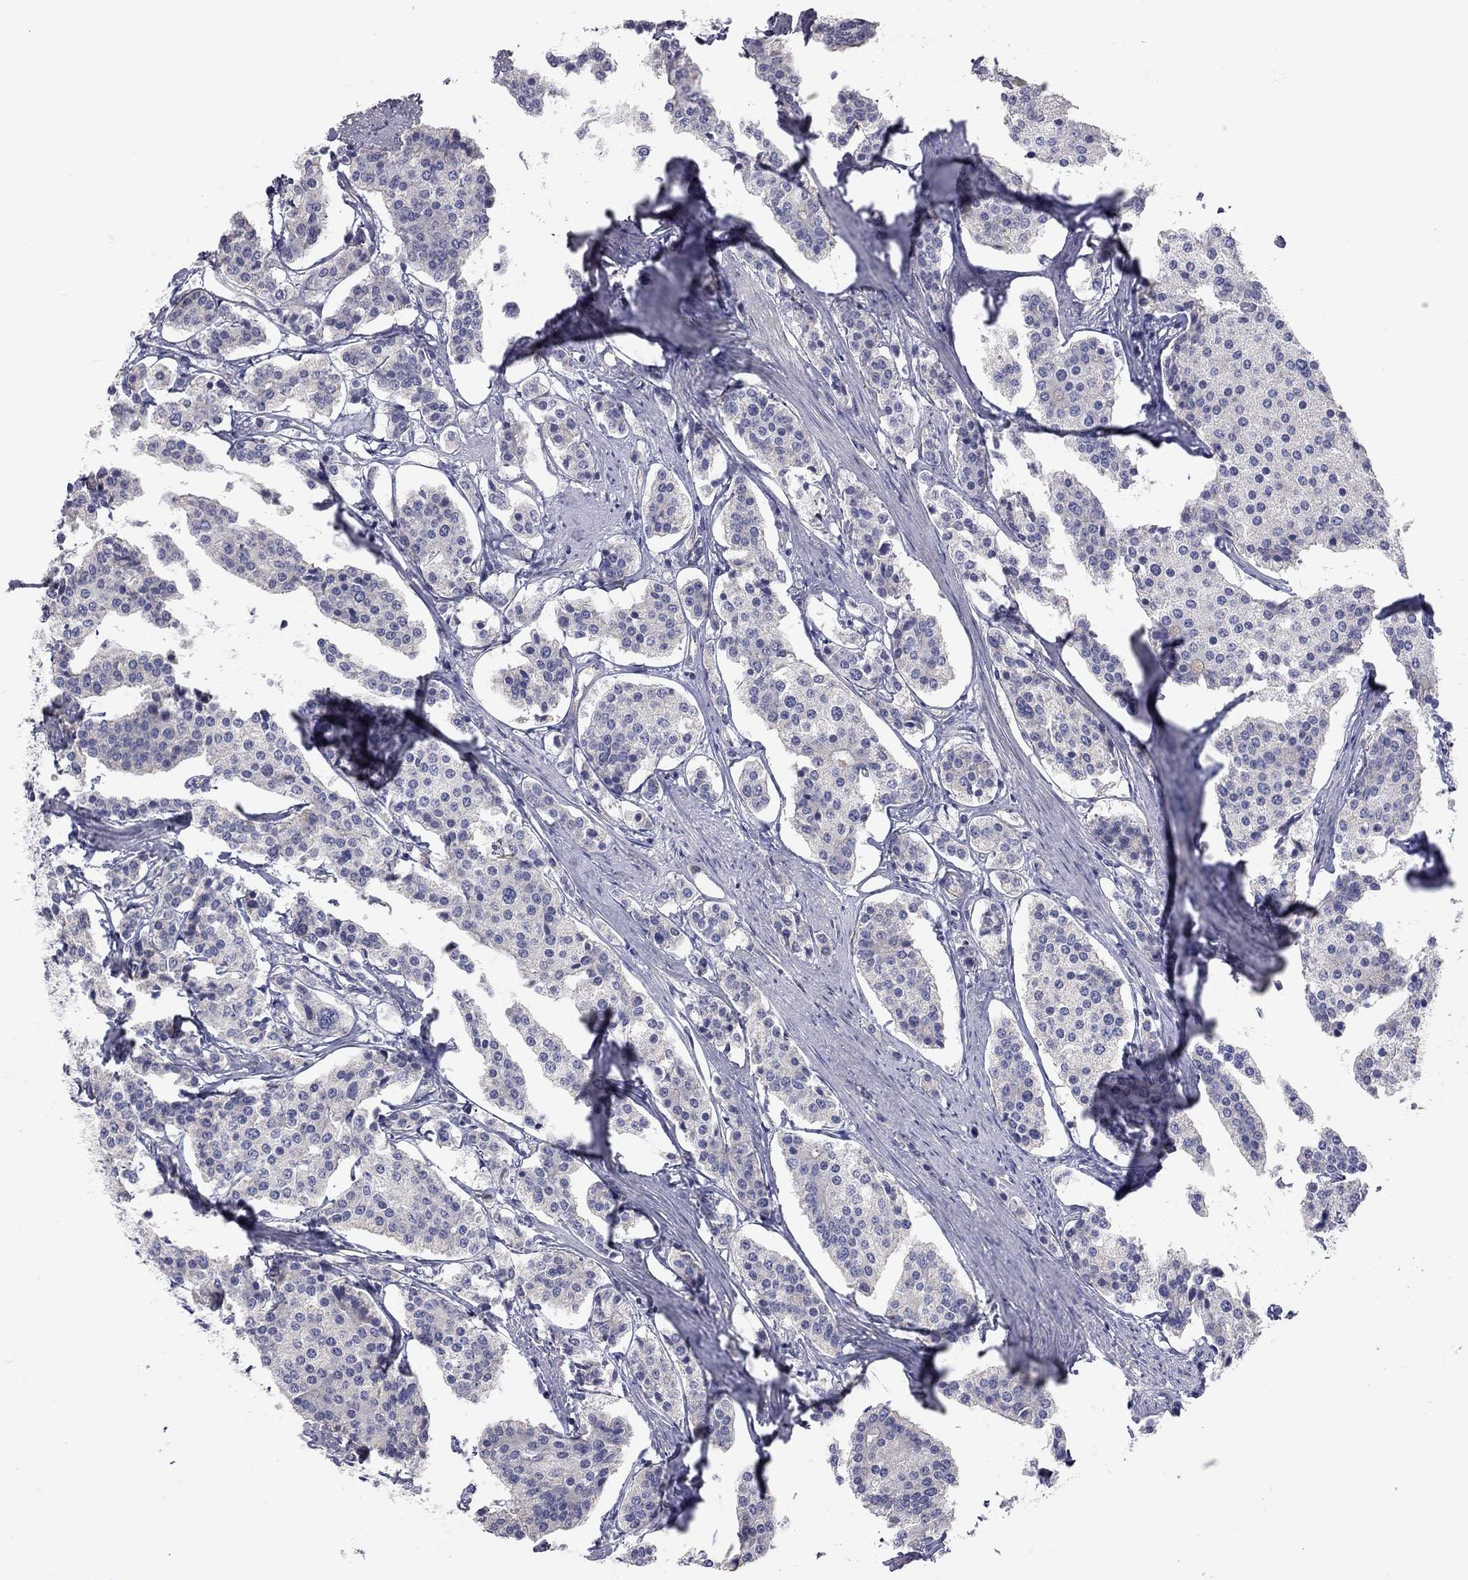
{"staining": {"intensity": "negative", "quantity": "none", "location": "none"}, "tissue": "carcinoid", "cell_type": "Tumor cells", "image_type": "cancer", "snomed": [{"axis": "morphology", "description": "Carcinoid, malignant, NOS"}, {"axis": "topography", "description": "Small intestine"}], "caption": "The micrograph demonstrates no staining of tumor cells in carcinoid (malignant).", "gene": "GPRC5B", "patient": {"sex": "female", "age": 65}}